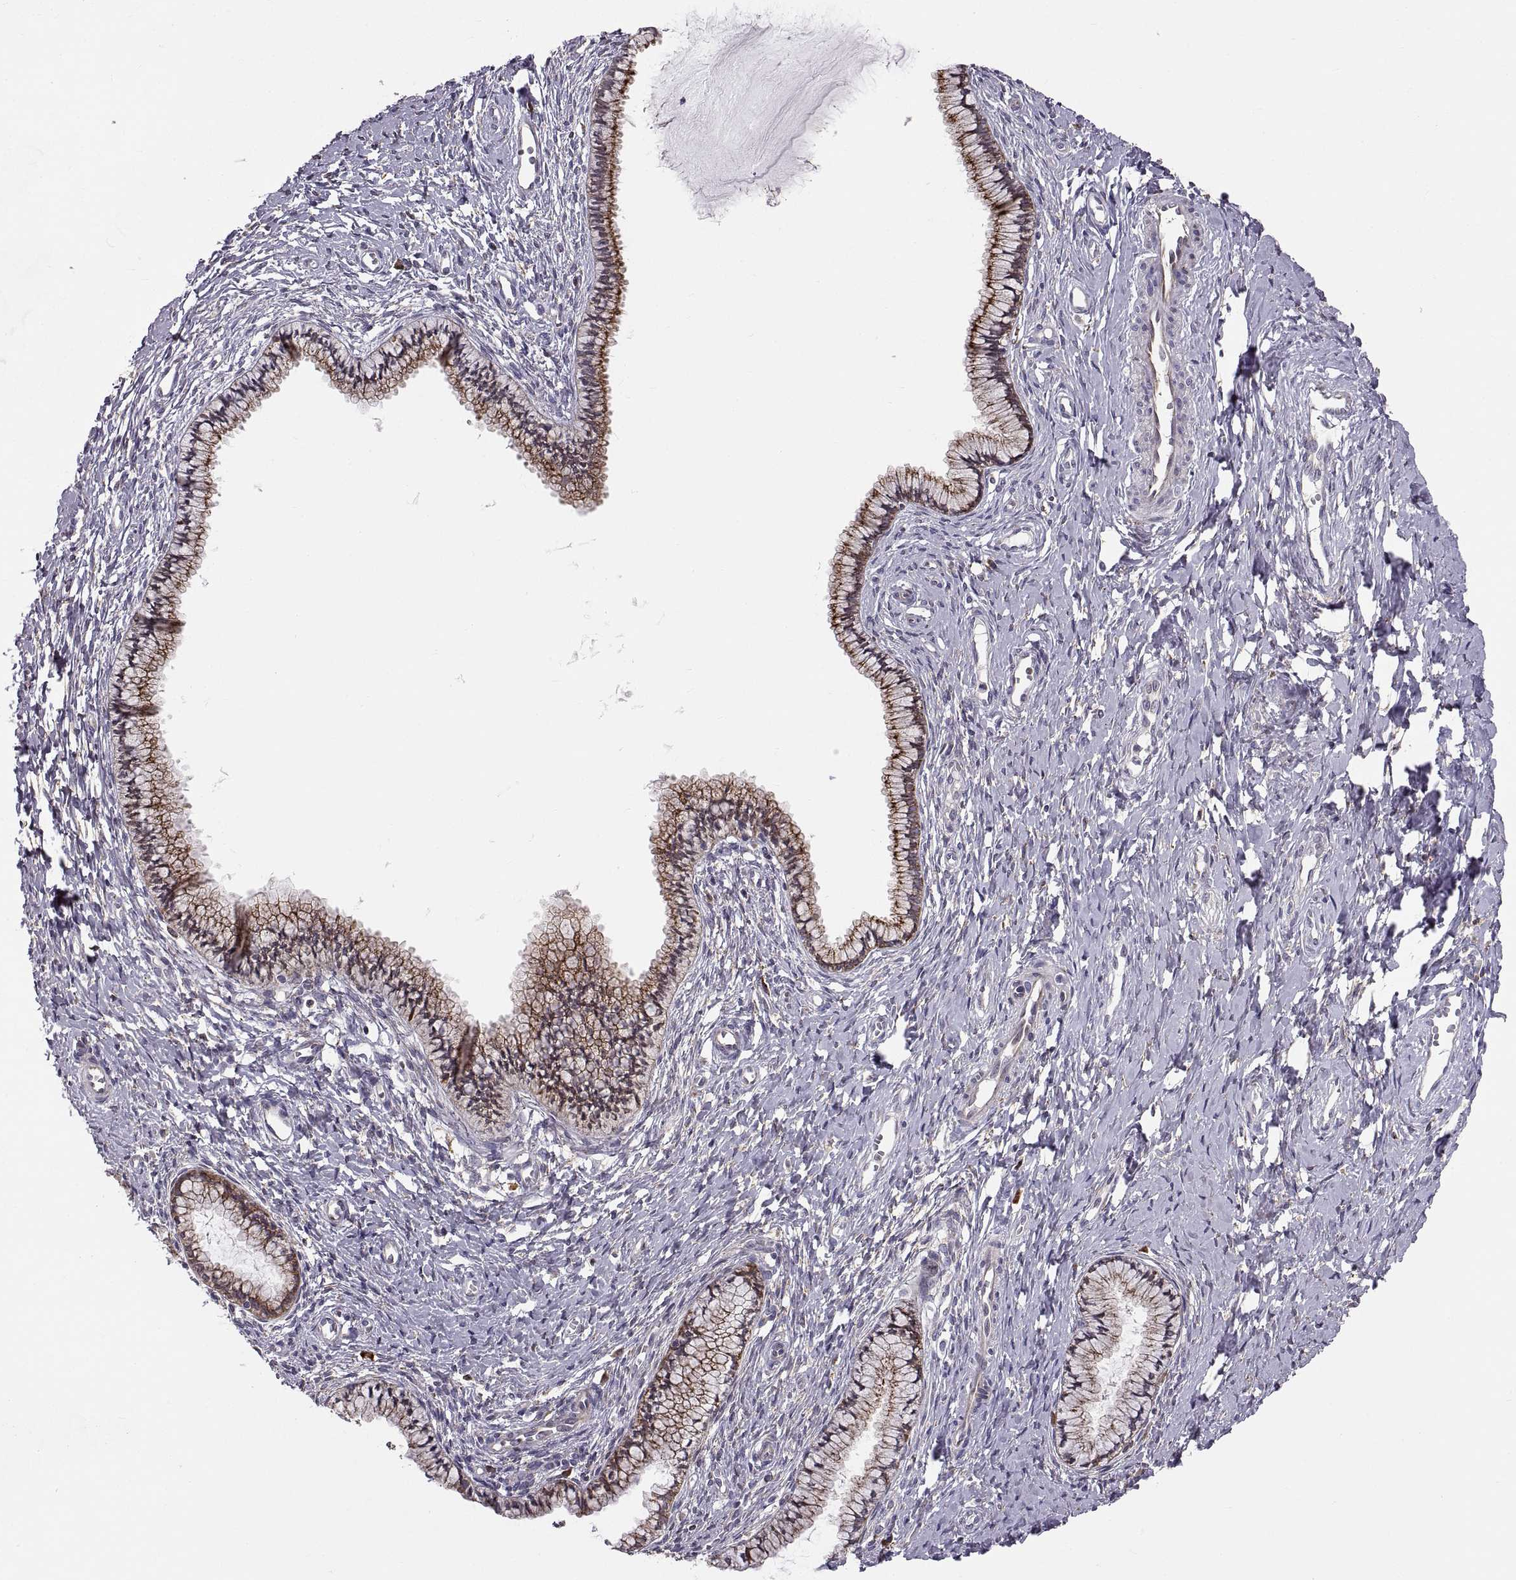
{"staining": {"intensity": "strong", "quantity": ">75%", "location": "cytoplasmic/membranous"}, "tissue": "cervix", "cell_type": "Glandular cells", "image_type": "normal", "snomed": [{"axis": "morphology", "description": "Normal tissue, NOS"}, {"axis": "topography", "description": "Cervix"}], "caption": "A brown stain highlights strong cytoplasmic/membranous expression of a protein in glandular cells of unremarkable human cervix.", "gene": "PLEKHB2", "patient": {"sex": "female", "age": 40}}